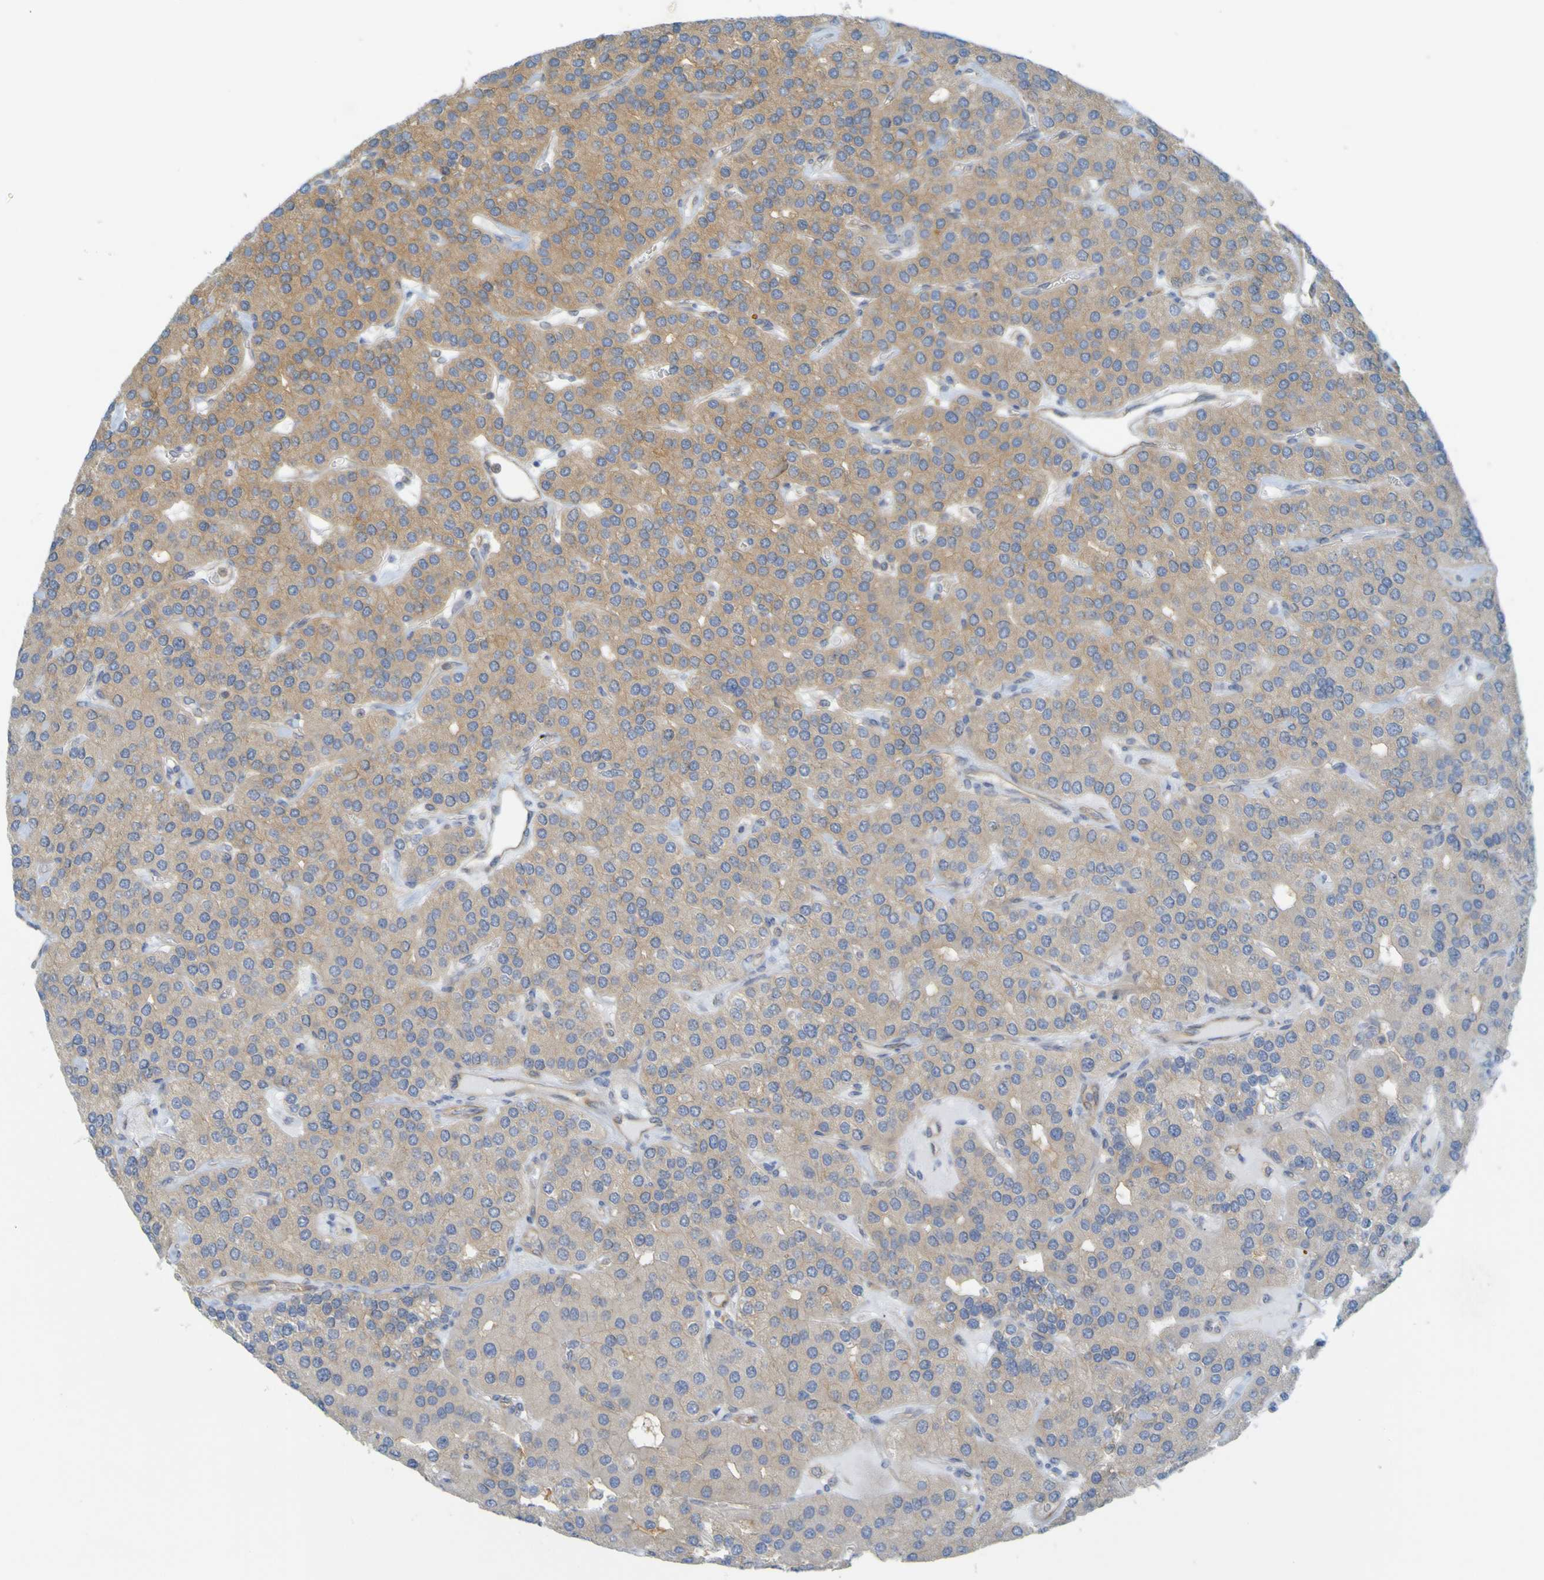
{"staining": {"intensity": "weak", "quantity": ">75%", "location": "cytoplasmic/membranous"}, "tissue": "parathyroid gland", "cell_type": "Glandular cells", "image_type": "normal", "snomed": [{"axis": "morphology", "description": "Normal tissue, NOS"}, {"axis": "morphology", "description": "Adenoma, NOS"}, {"axis": "topography", "description": "Parathyroid gland"}], "caption": "Weak cytoplasmic/membranous positivity is identified in about >75% of glandular cells in benign parathyroid gland. The staining was performed using DAB (3,3'-diaminobenzidine), with brown indicating positive protein expression. Nuclei are stained blue with hematoxylin.", "gene": "APPL1", "patient": {"sex": "female", "age": 86}}